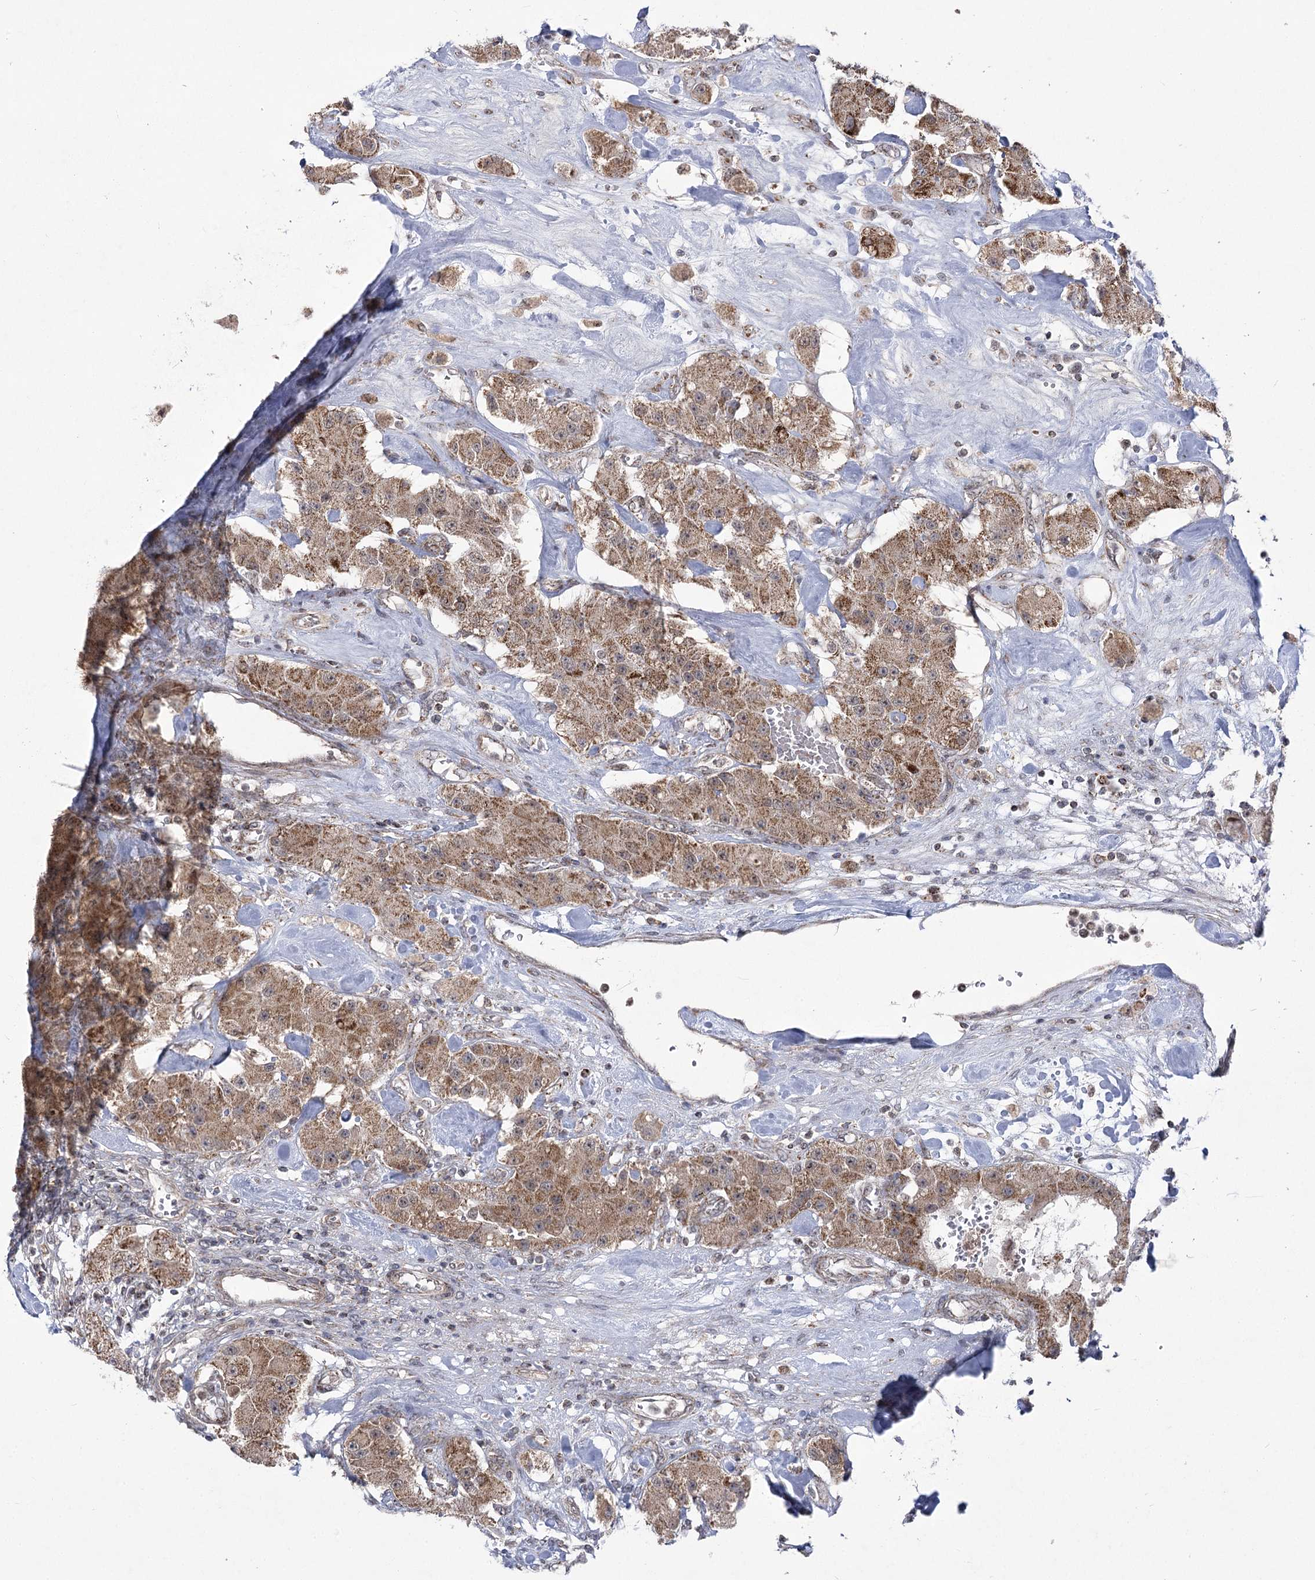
{"staining": {"intensity": "moderate", "quantity": ">75%", "location": "cytoplasmic/membranous"}, "tissue": "carcinoid", "cell_type": "Tumor cells", "image_type": "cancer", "snomed": [{"axis": "morphology", "description": "Carcinoid, malignant, NOS"}, {"axis": "topography", "description": "Pancreas"}], "caption": "Moderate cytoplasmic/membranous staining for a protein is identified in approximately >75% of tumor cells of carcinoid using immunohistochemistry.", "gene": "SLC4A1AP", "patient": {"sex": "male", "age": 41}}